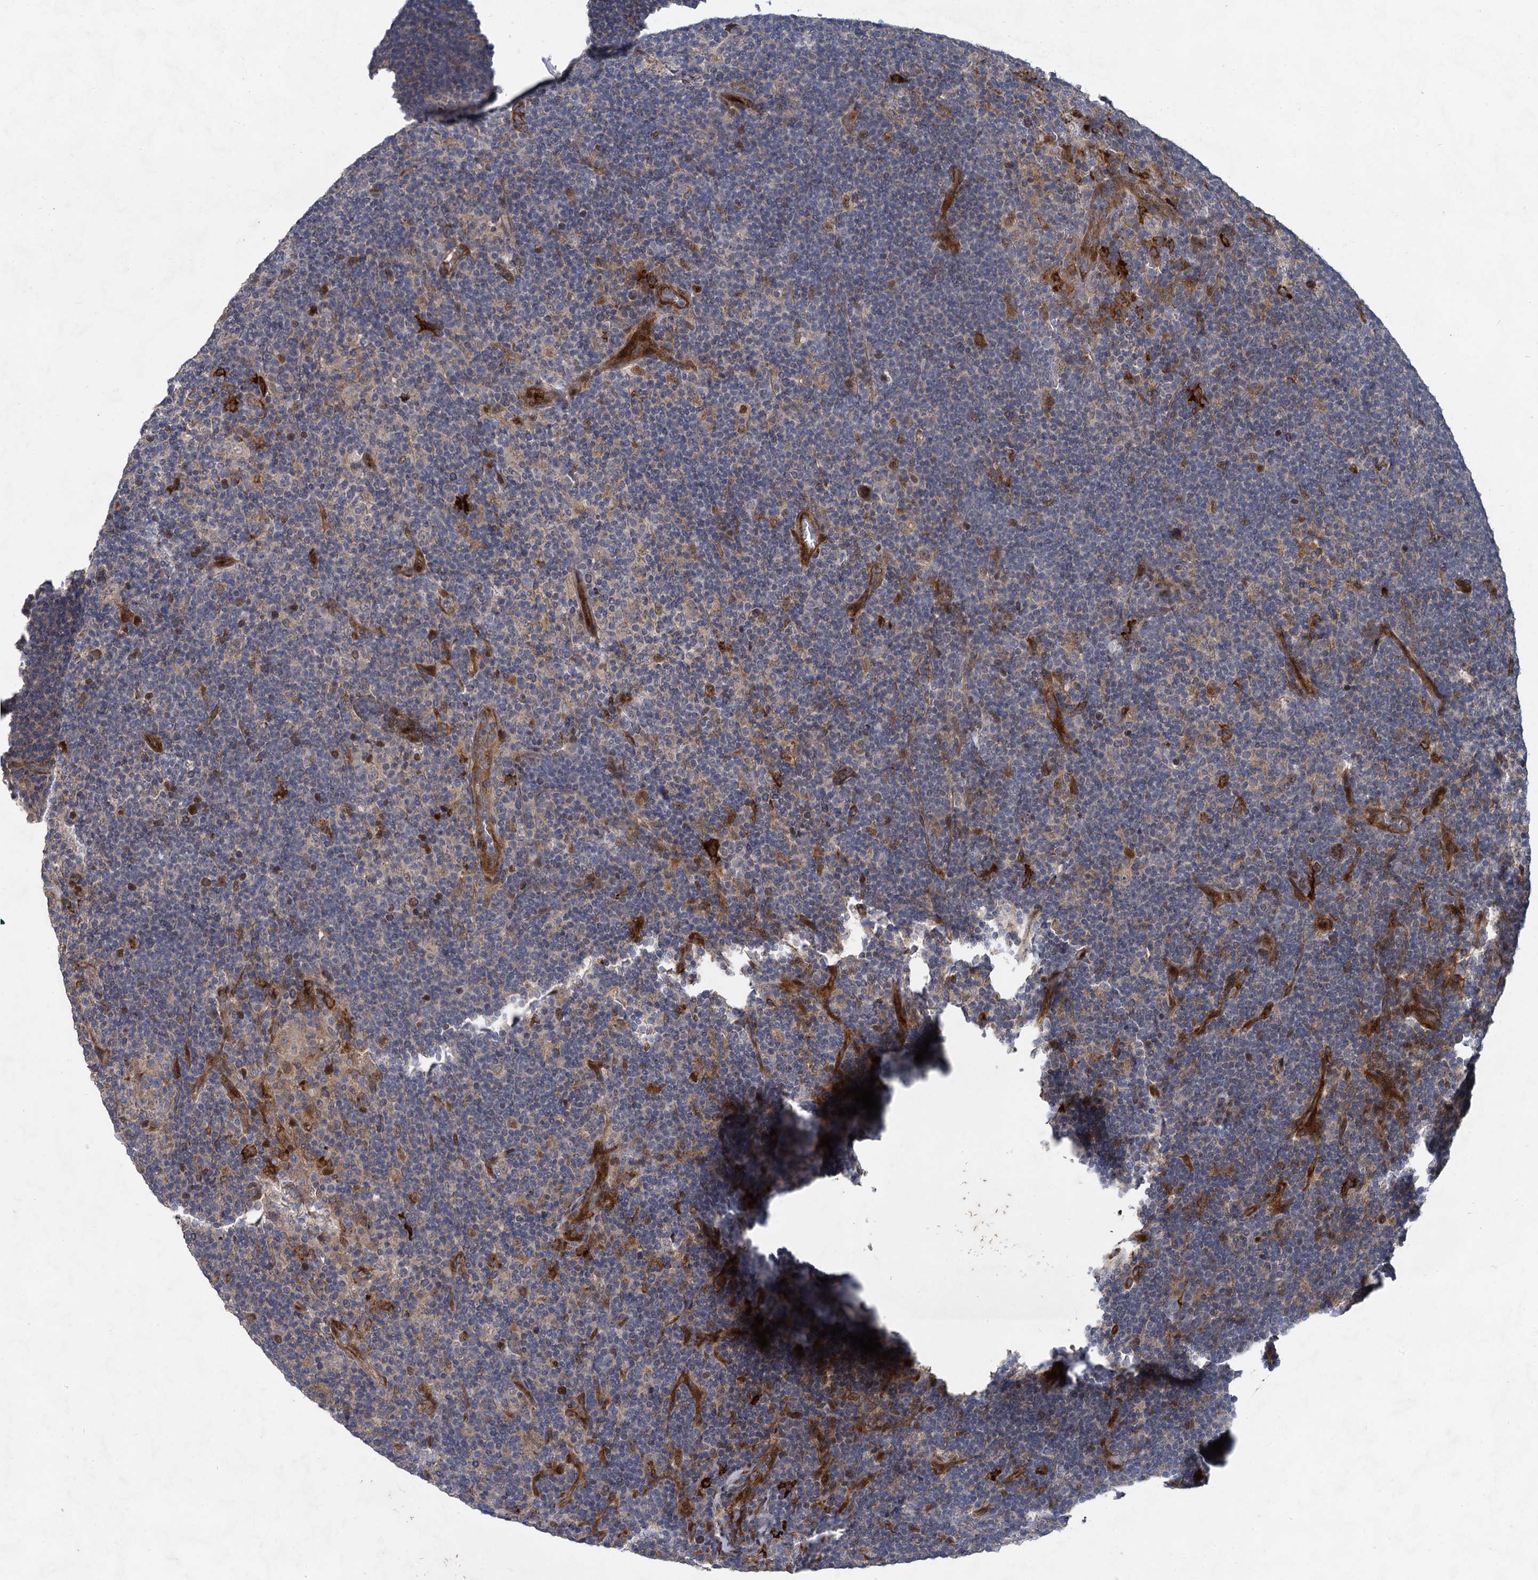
{"staining": {"intensity": "negative", "quantity": "none", "location": "none"}, "tissue": "lymphoma", "cell_type": "Tumor cells", "image_type": "cancer", "snomed": [{"axis": "morphology", "description": "Hodgkin's disease, NOS"}, {"axis": "topography", "description": "Lymph node"}], "caption": "DAB (3,3'-diaminobenzidine) immunohistochemical staining of human Hodgkin's disease reveals no significant staining in tumor cells. (IHC, brightfield microscopy, high magnification).", "gene": "NUDT22", "patient": {"sex": "female", "age": 57}}